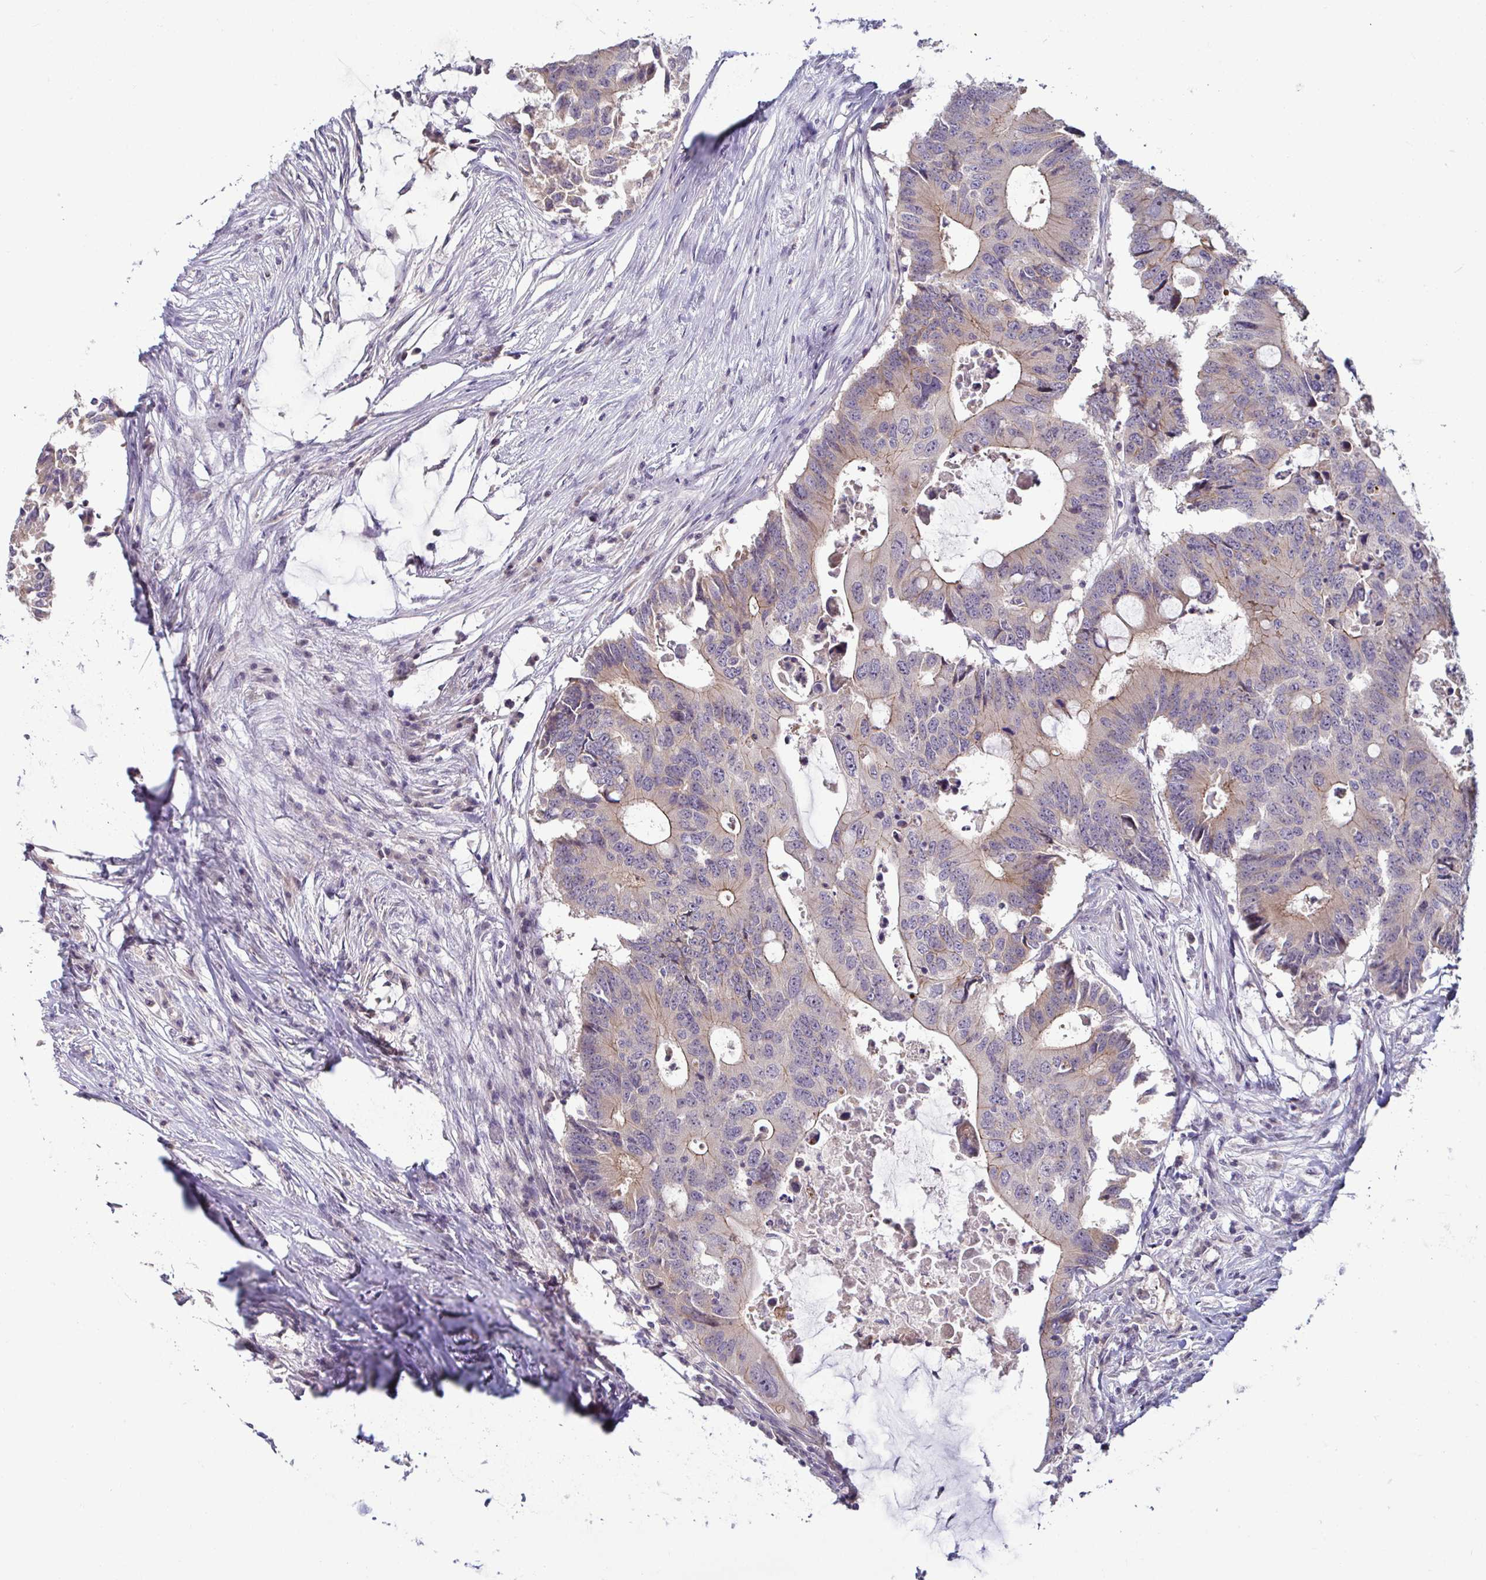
{"staining": {"intensity": "weak", "quantity": "25%-75%", "location": "cytoplasmic/membranous"}, "tissue": "colorectal cancer", "cell_type": "Tumor cells", "image_type": "cancer", "snomed": [{"axis": "morphology", "description": "Adenocarcinoma, NOS"}, {"axis": "topography", "description": "Colon"}], "caption": "Immunohistochemistry staining of colorectal cancer, which displays low levels of weak cytoplasmic/membranous positivity in approximately 25%-75% of tumor cells indicating weak cytoplasmic/membranous protein positivity. The staining was performed using DAB (brown) for protein detection and nuclei were counterstained in hematoxylin (blue).", "gene": "GSTM1", "patient": {"sex": "male", "age": 71}}